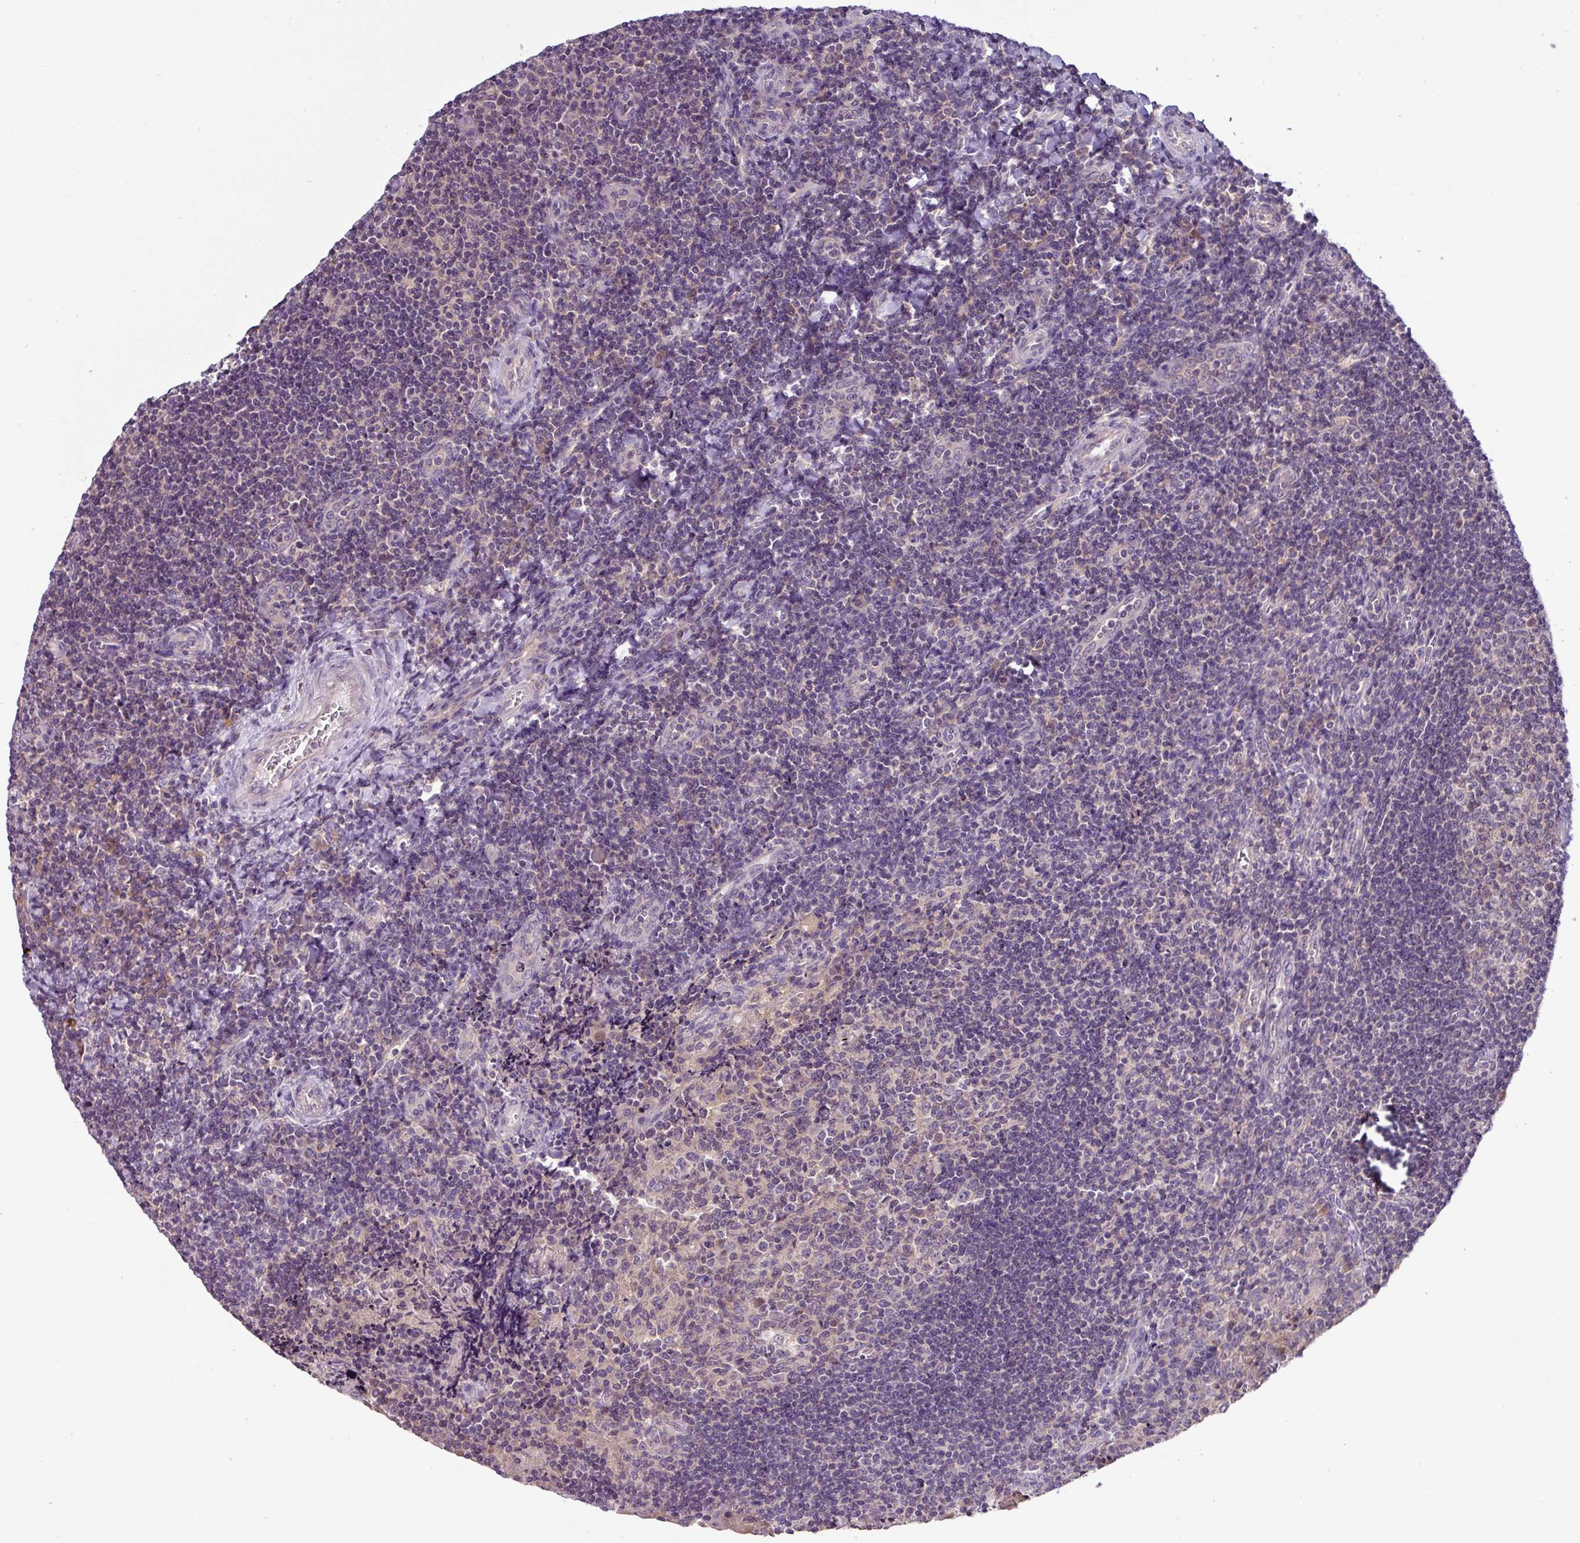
{"staining": {"intensity": "weak", "quantity": "<25%", "location": "cytoplasmic/membranous"}, "tissue": "tonsil", "cell_type": "Germinal center cells", "image_type": "normal", "snomed": [{"axis": "morphology", "description": "Normal tissue, NOS"}, {"axis": "topography", "description": "Tonsil"}], "caption": "Germinal center cells show no significant protein expression in unremarkable tonsil. (Stains: DAB (3,3'-diaminobenzidine) immunohistochemistry (IHC) with hematoxylin counter stain, Microscopy: brightfield microscopy at high magnification).", "gene": "TMEM62", "patient": {"sex": "male", "age": 17}}